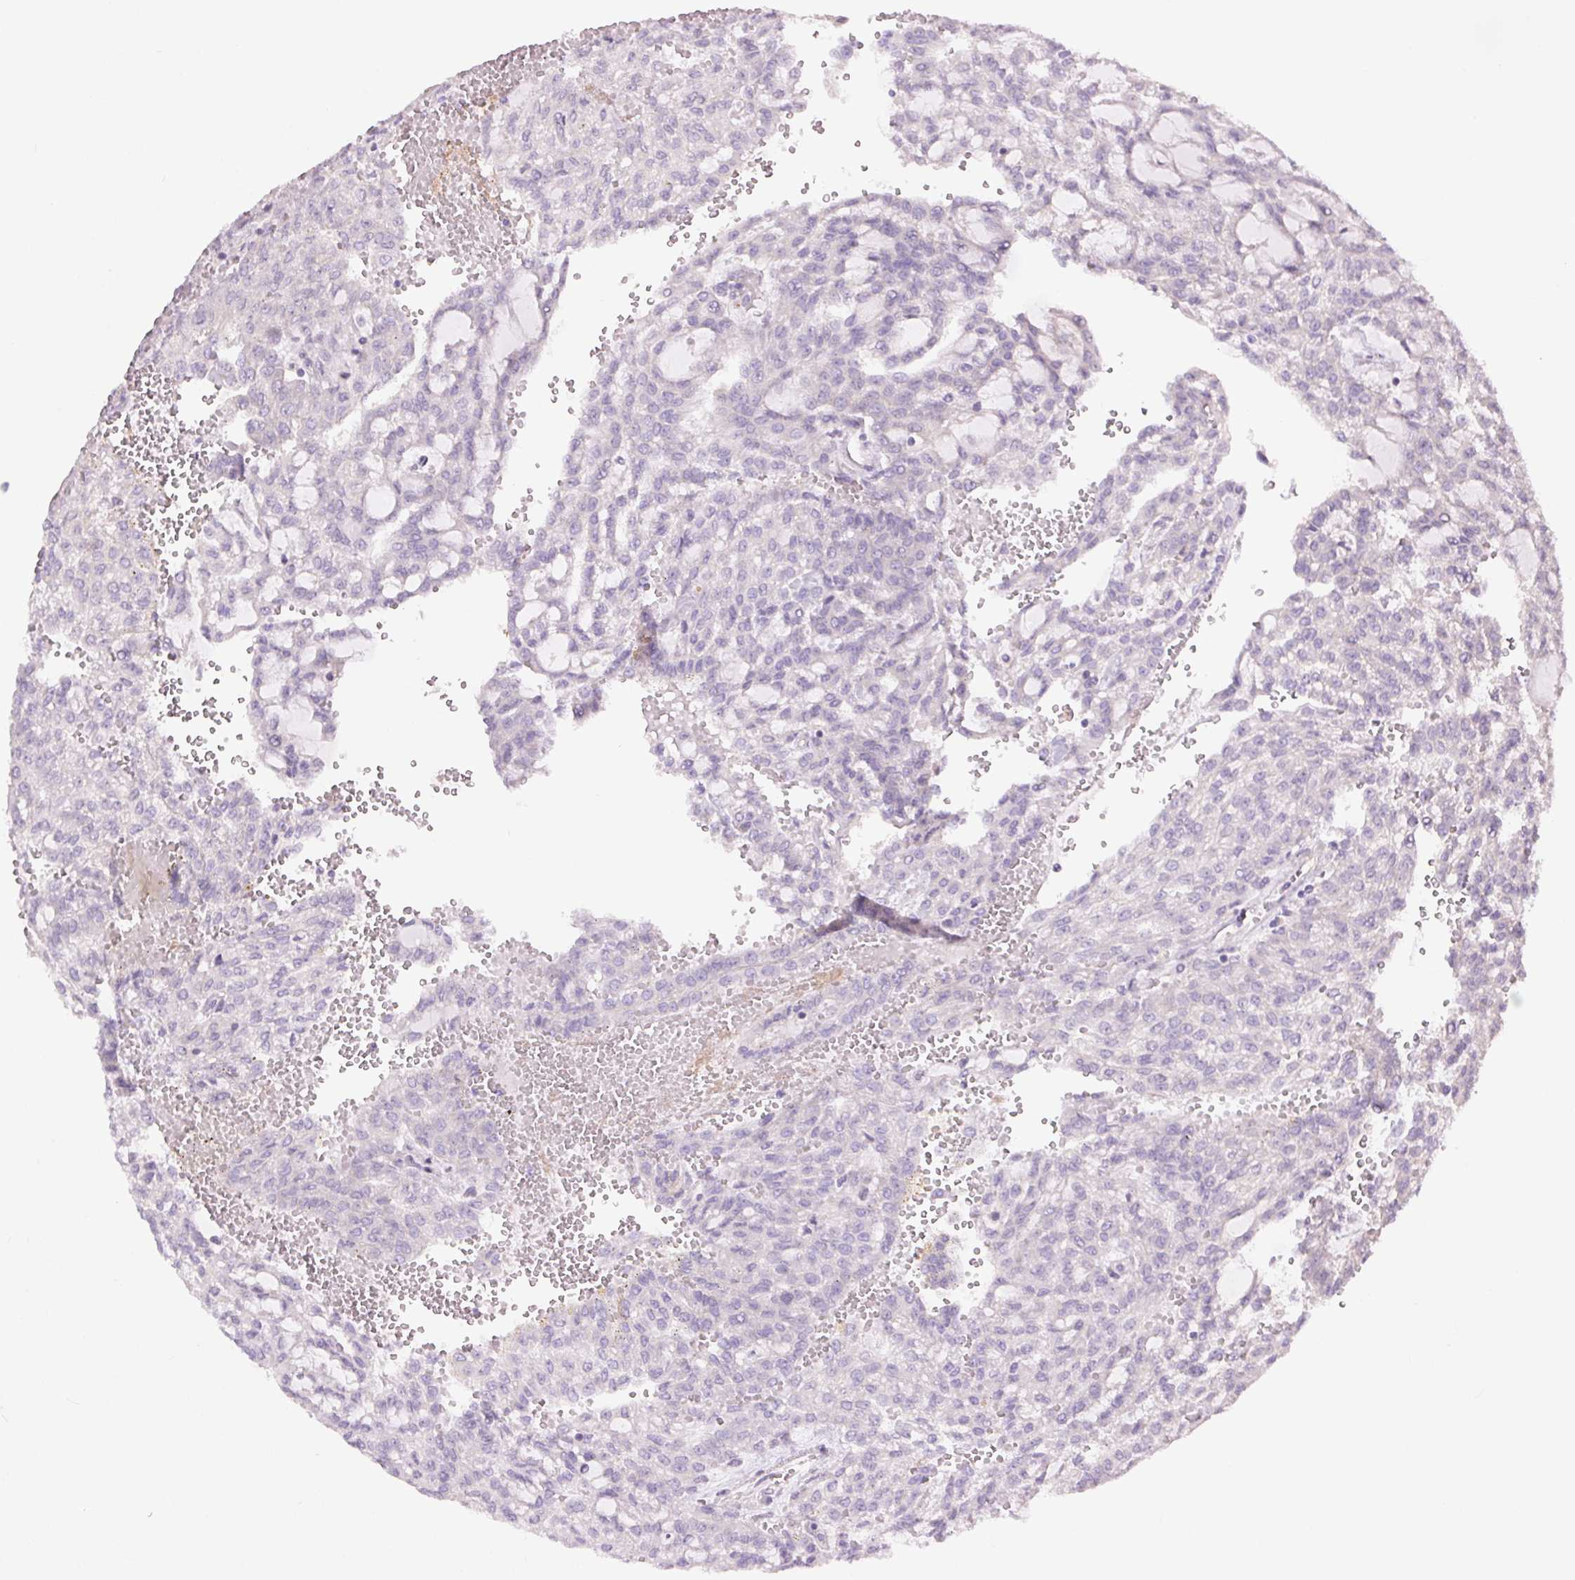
{"staining": {"intensity": "negative", "quantity": "none", "location": "none"}, "tissue": "renal cancer", "cell_type": "Tumor cells", "image_type": "cancer", "snomed": [{"axis": "morphology", "description": "Adenocarcinoma, NOS"}, {"axis": "topography", "description": "Kidney"}], "caption": "Immunohistochemistry histopathology image of adenocarcinoma (renal) stained for a protein (brown), which demonstrates no positivity in tumor cells.", "gene": "CTNNA3", "patient": {"sex": "male", "age": 63}}